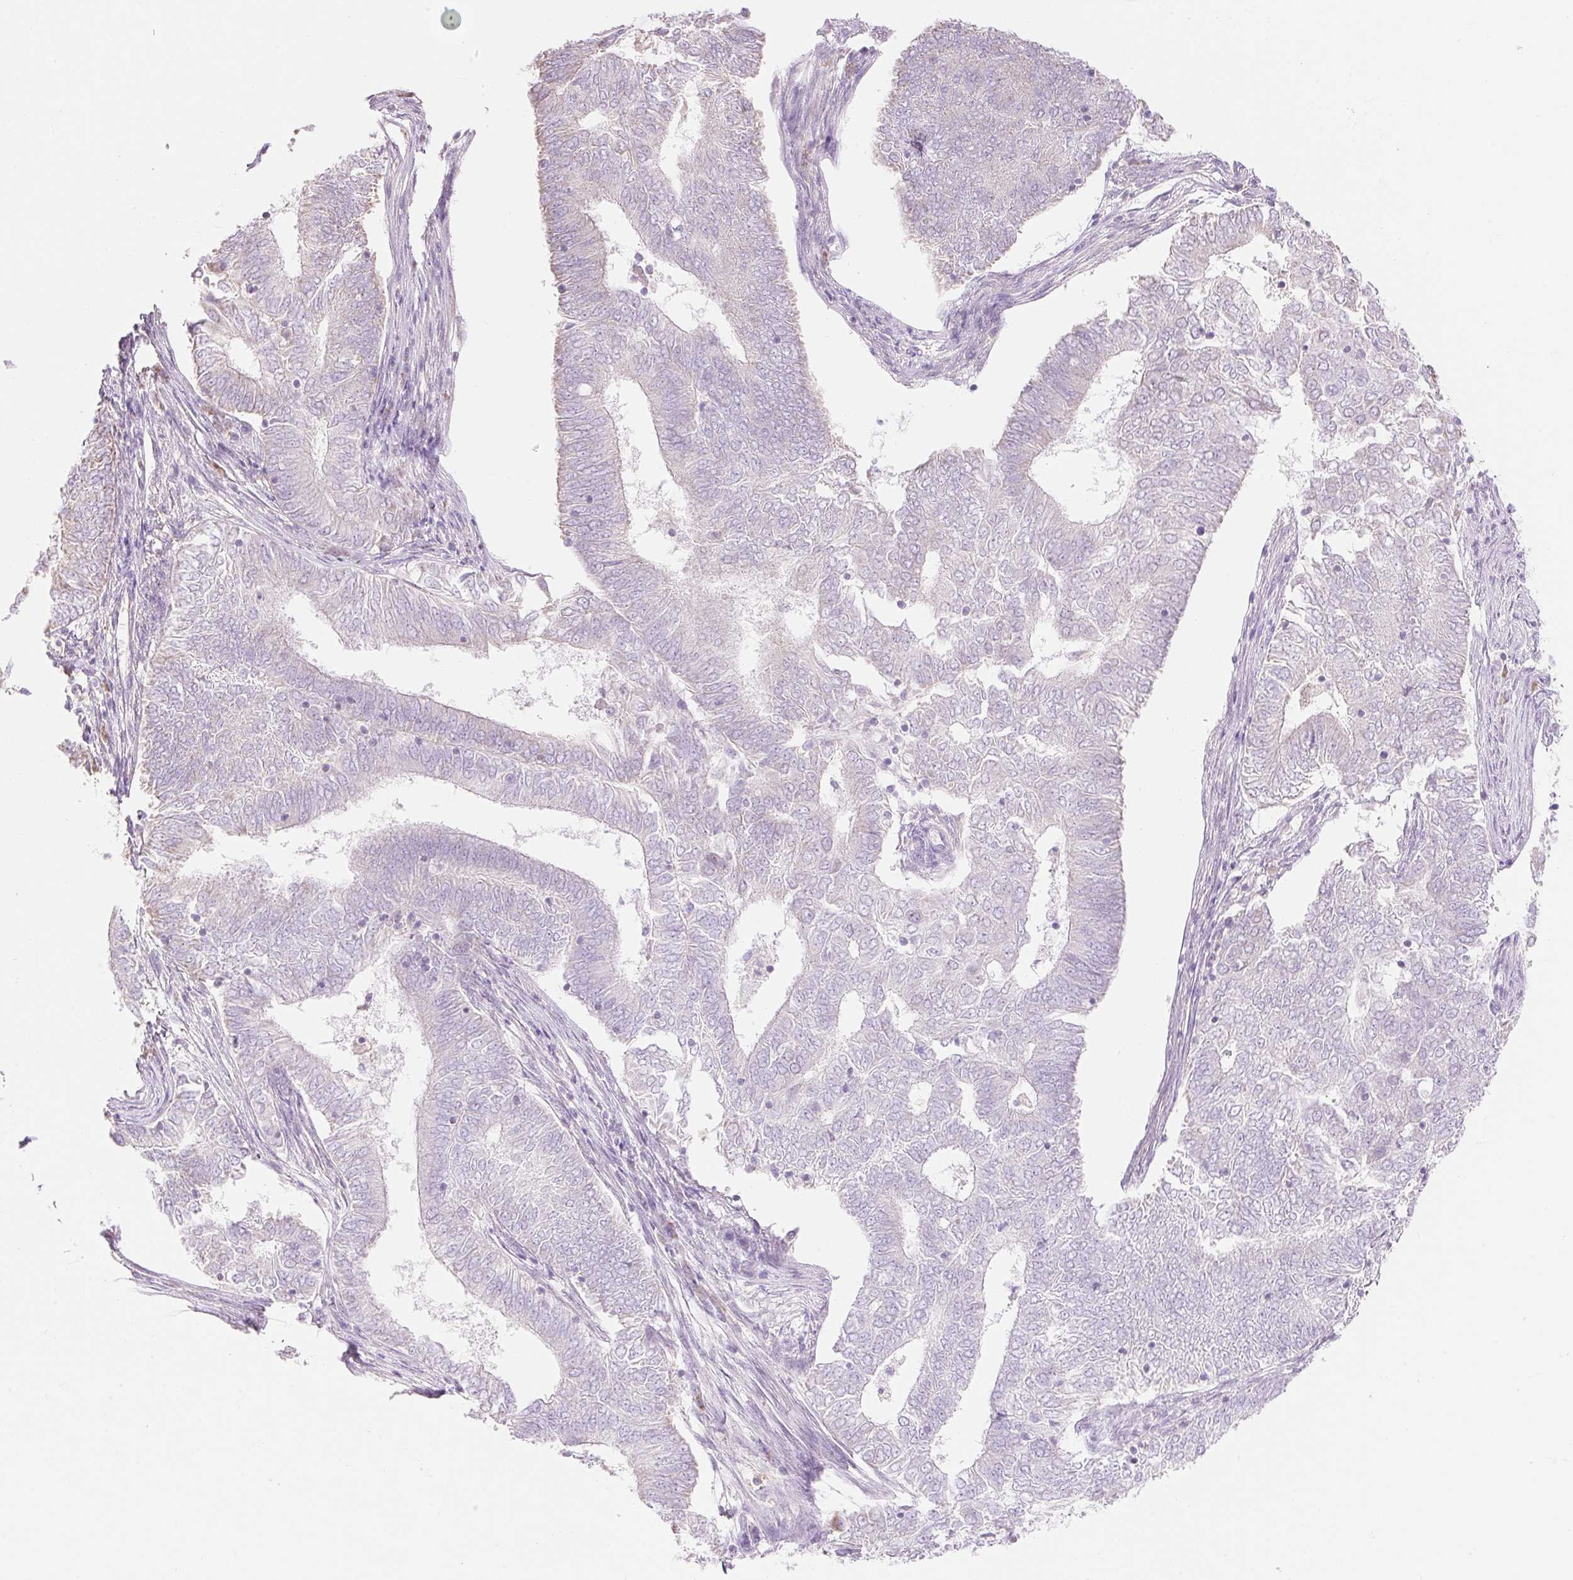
{"staining": {"intensity": "negative", "quantity": "none", "location": "none"}, "tissue": "endometrial cancer", "cell_type": "Tumor cells", "image_type": "cancer", "snomed": [{"axis": "morphology", "description": "Adenocarcinoma, NOS"}, {"axis": "topography", "description": "Endometrium"}], "caption": "Immunohistochemistry photomicrograph of neoplastic tissue: human endometrial adenocarcinoma stained with DAB (3,3'-diaminobenzidine) shows no significant protein staining in tumor cells. (Immunohistochemistry, brightfield microscopy, high magnification).", "gene": "DHX35", "patient": {"sex": "female", "age": 62}}